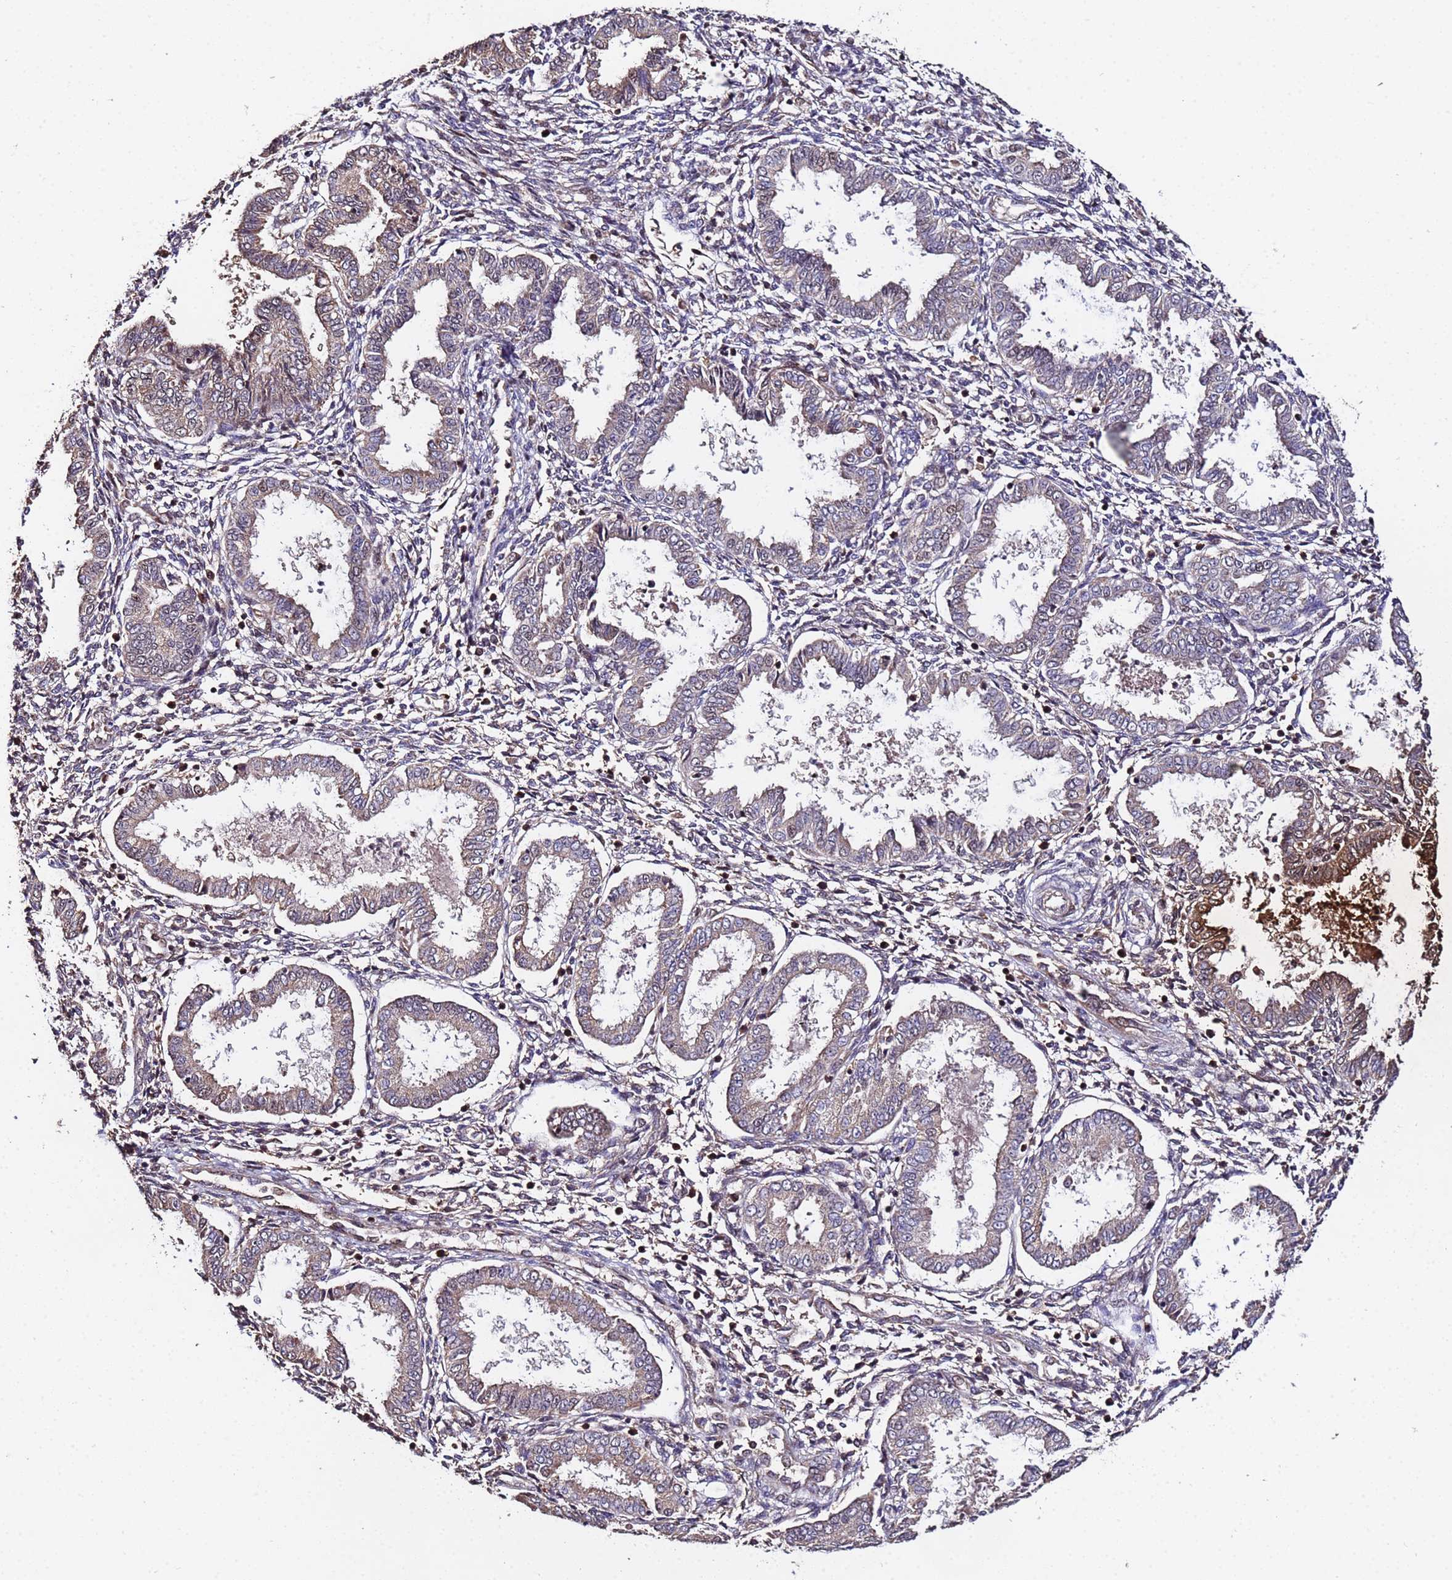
{"staining": {"intensity": "negative", "quantity": "none", "location": "none"}, "tissue": "endometrium", "cell_type": "Cells in endometrial stroma", "image_type": "normal", "snomed": [{"axis": "morphology", "description": "Normal tissue, NOS"}, {"axis": "topography", "description": "Endometrium"}], "caption": "IHC image of unremarkable endometrium: human endometrium stained with DAB reveals no significant protein expression in cells in endometrial stroma.", "gene": "WNK4", "patient": {"sex": "female", "age": 33}}